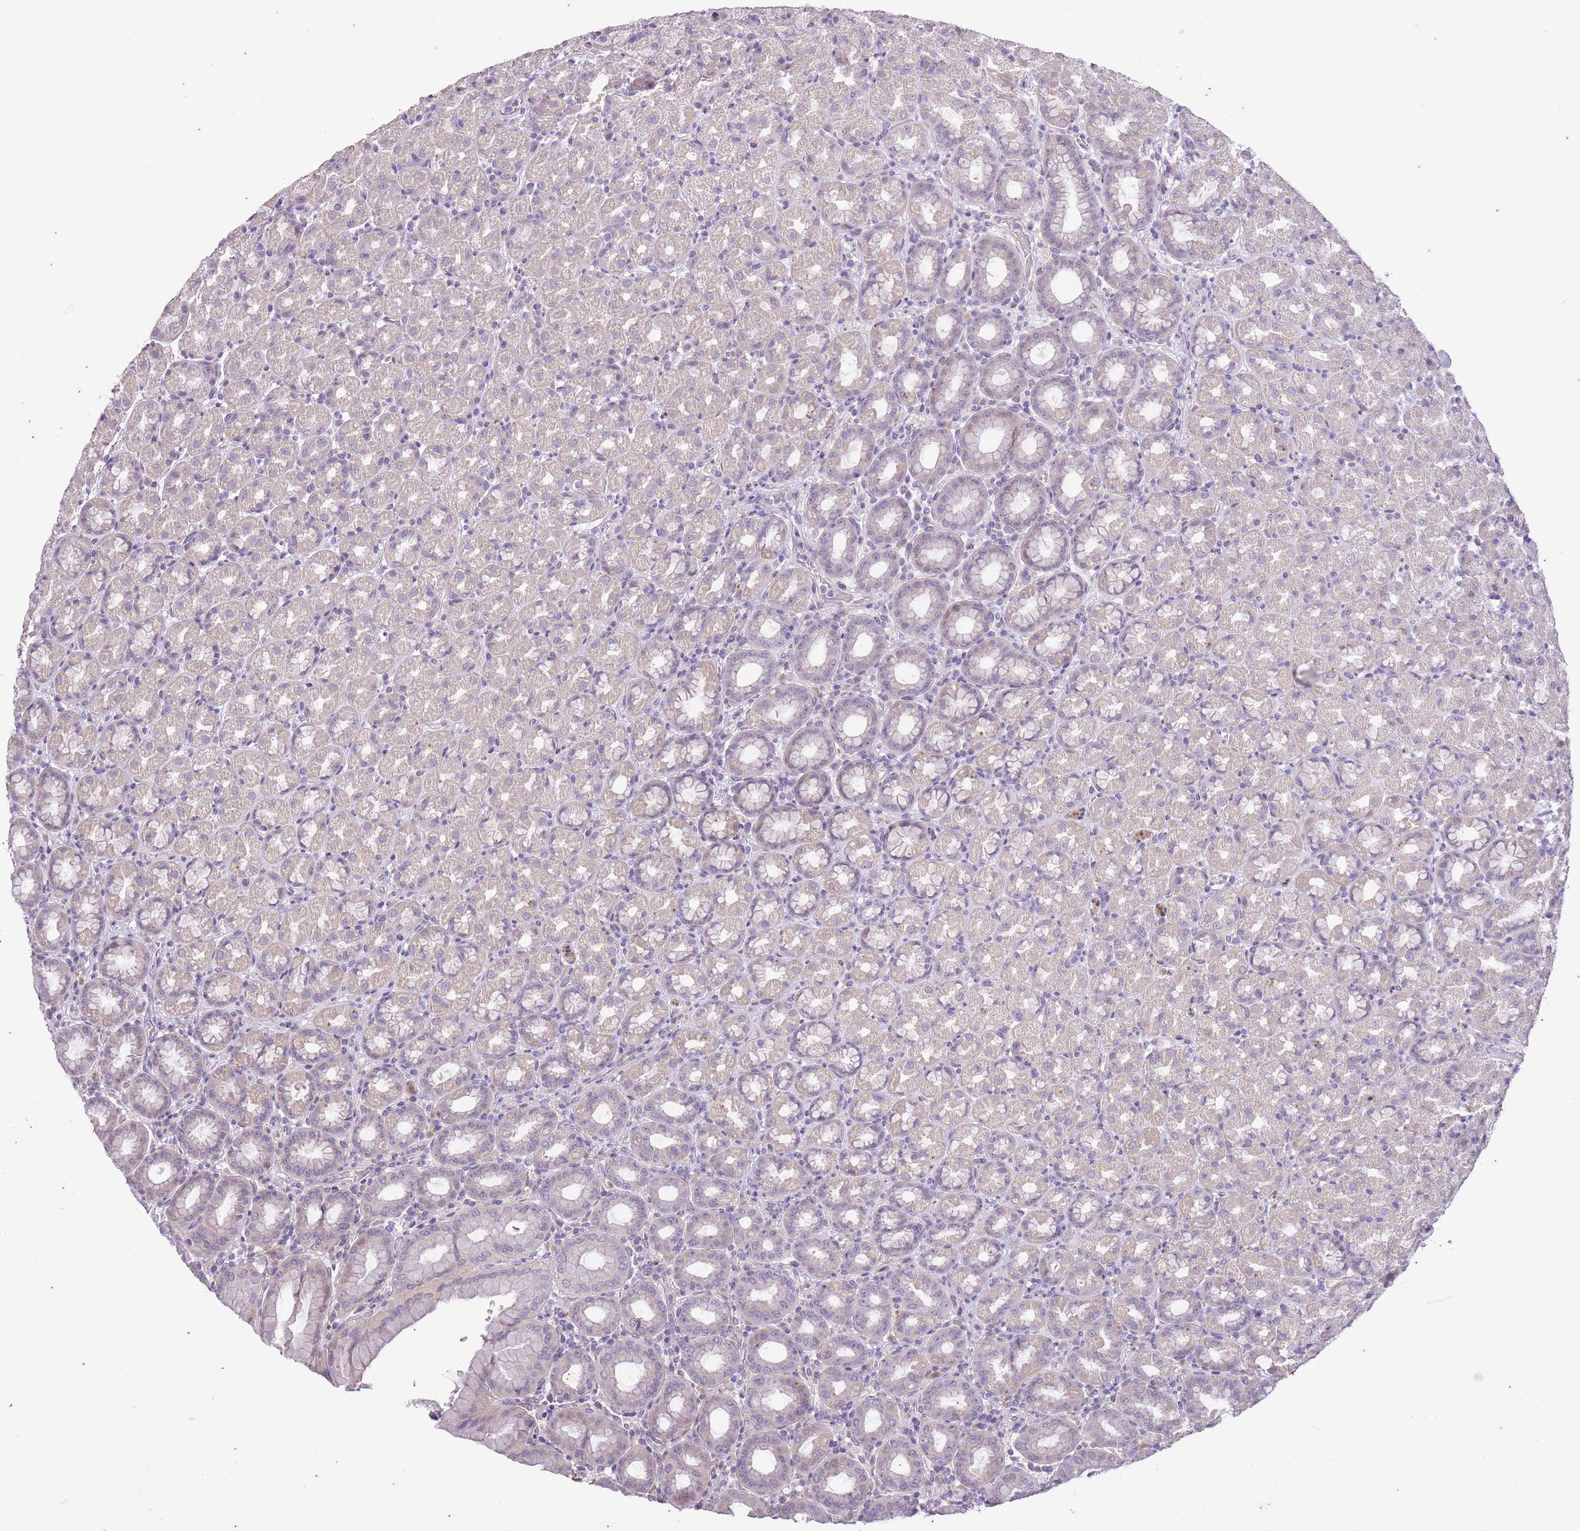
{"staining": {"intensity": "negative", "quantity": "none", "location": "none"}, "tissue": "stomach", "cell_type": "Glandular cells", "image_type": "normal", "snomed": [{"axis": "morphology", "description": "Normal tissue, NOS"}, {"axis": "topography", "description": "Stomach, upper"}, {"axis": "topography", "description": "Stomach"}], "caption": "Immunohistochemical staining of unremarkable human stomach displays no significant staining in glandular cells.", "gene": "CNTNAP3B", "patient": {"sex": "male", "age": 68}}